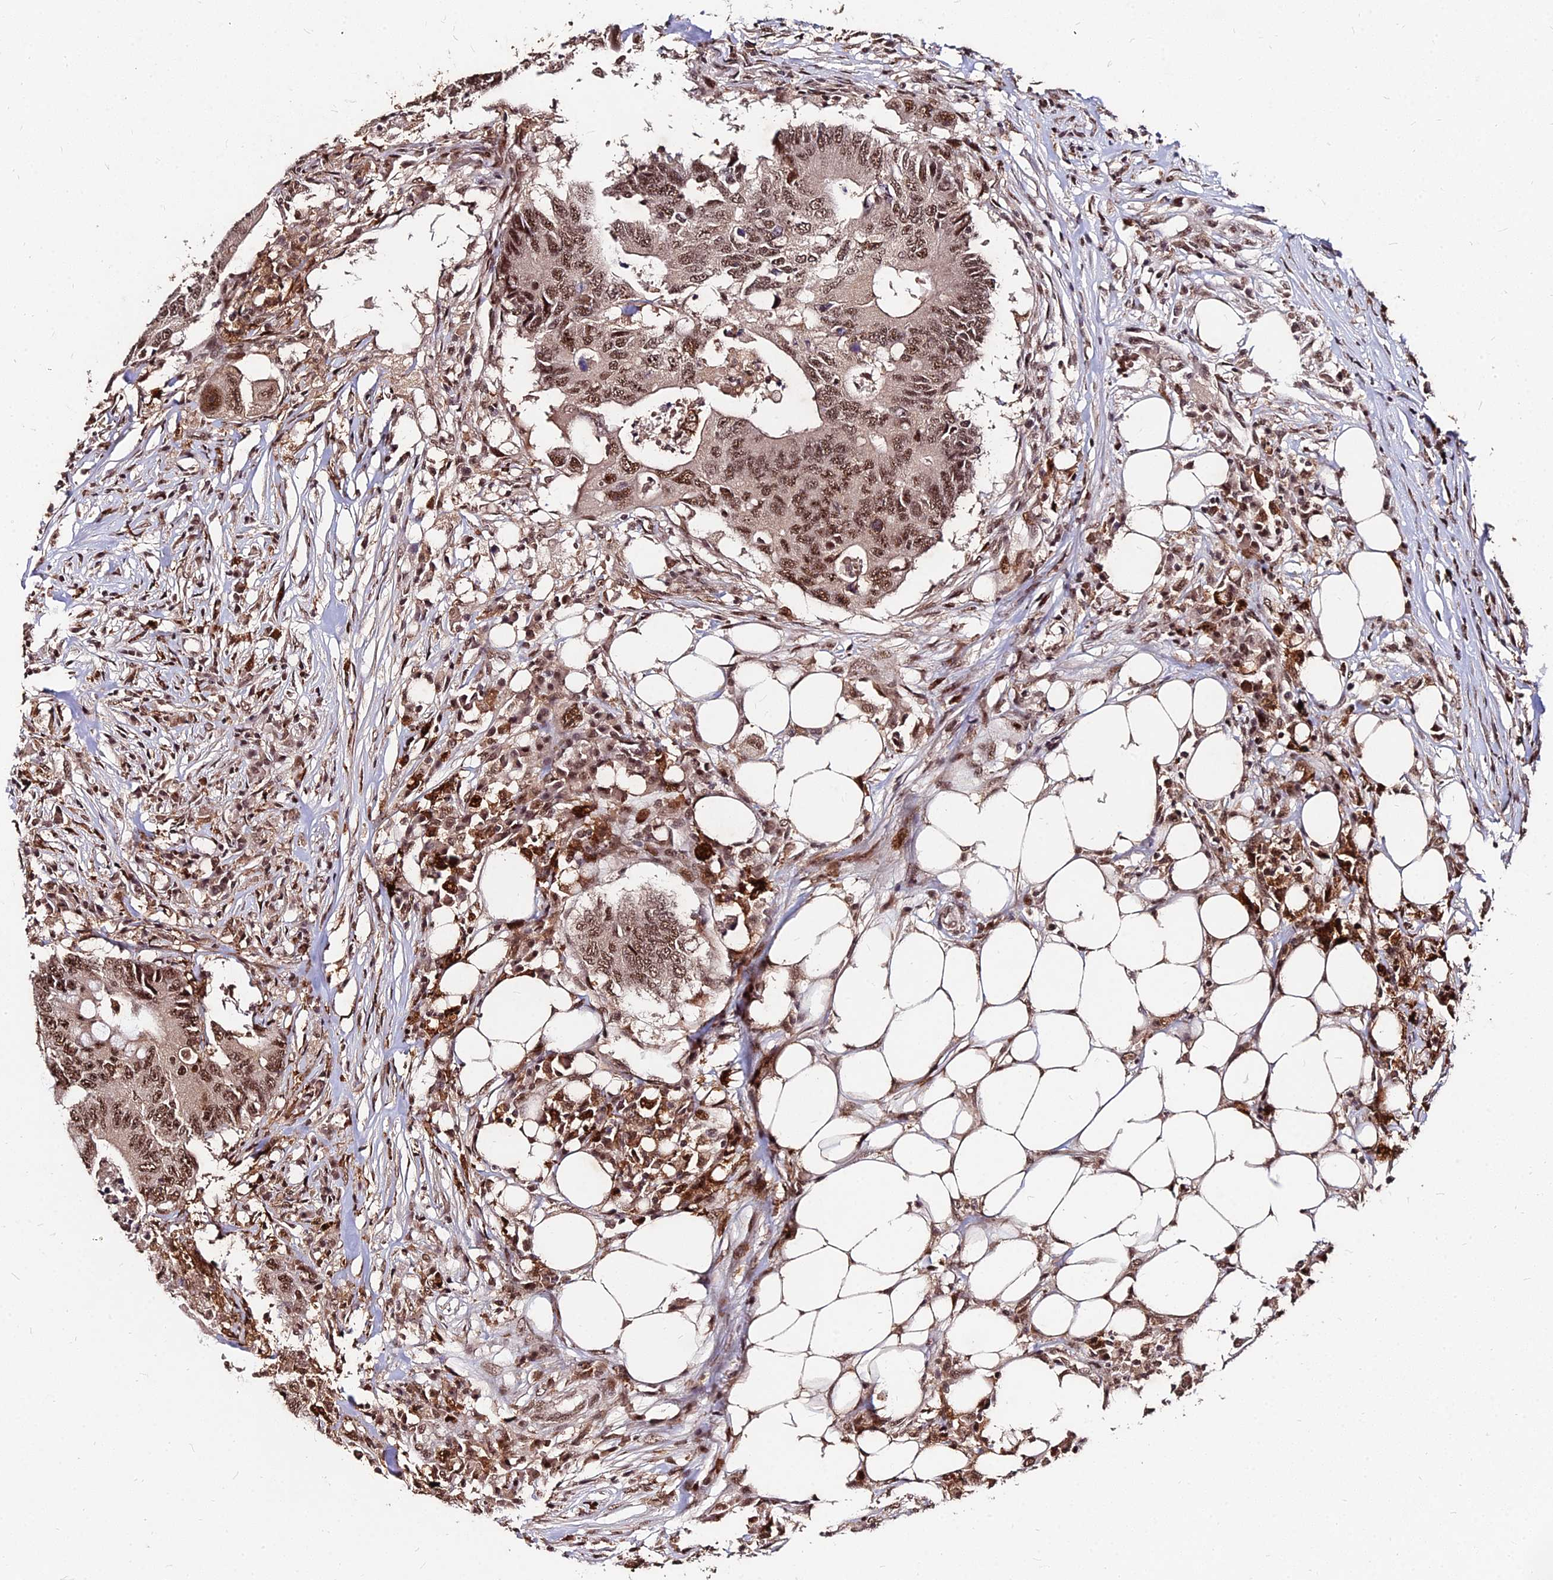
{"staining": {"intensity": "moderate", "quantity": ">75%", "location": "nuclear"}, "tissue": "colorectal cancer", "cell_type": "Tumor cells", "image_type": "cancer", "snomed": [{"axis": "morphology", "description": "Adenocarcinoma, NOS"}, {"axis": "topography", "description": "Colon"}], "caption": "Tumor cells reveal medium levels of moderate nuclear staining in approximately >75% of cells in adenocarcinoma (colorectal). (Brightfield microscopy of DAB IHC at high magnification).", "gene": "ZBED4", "patient": {"sex": "male", "age": 71}}